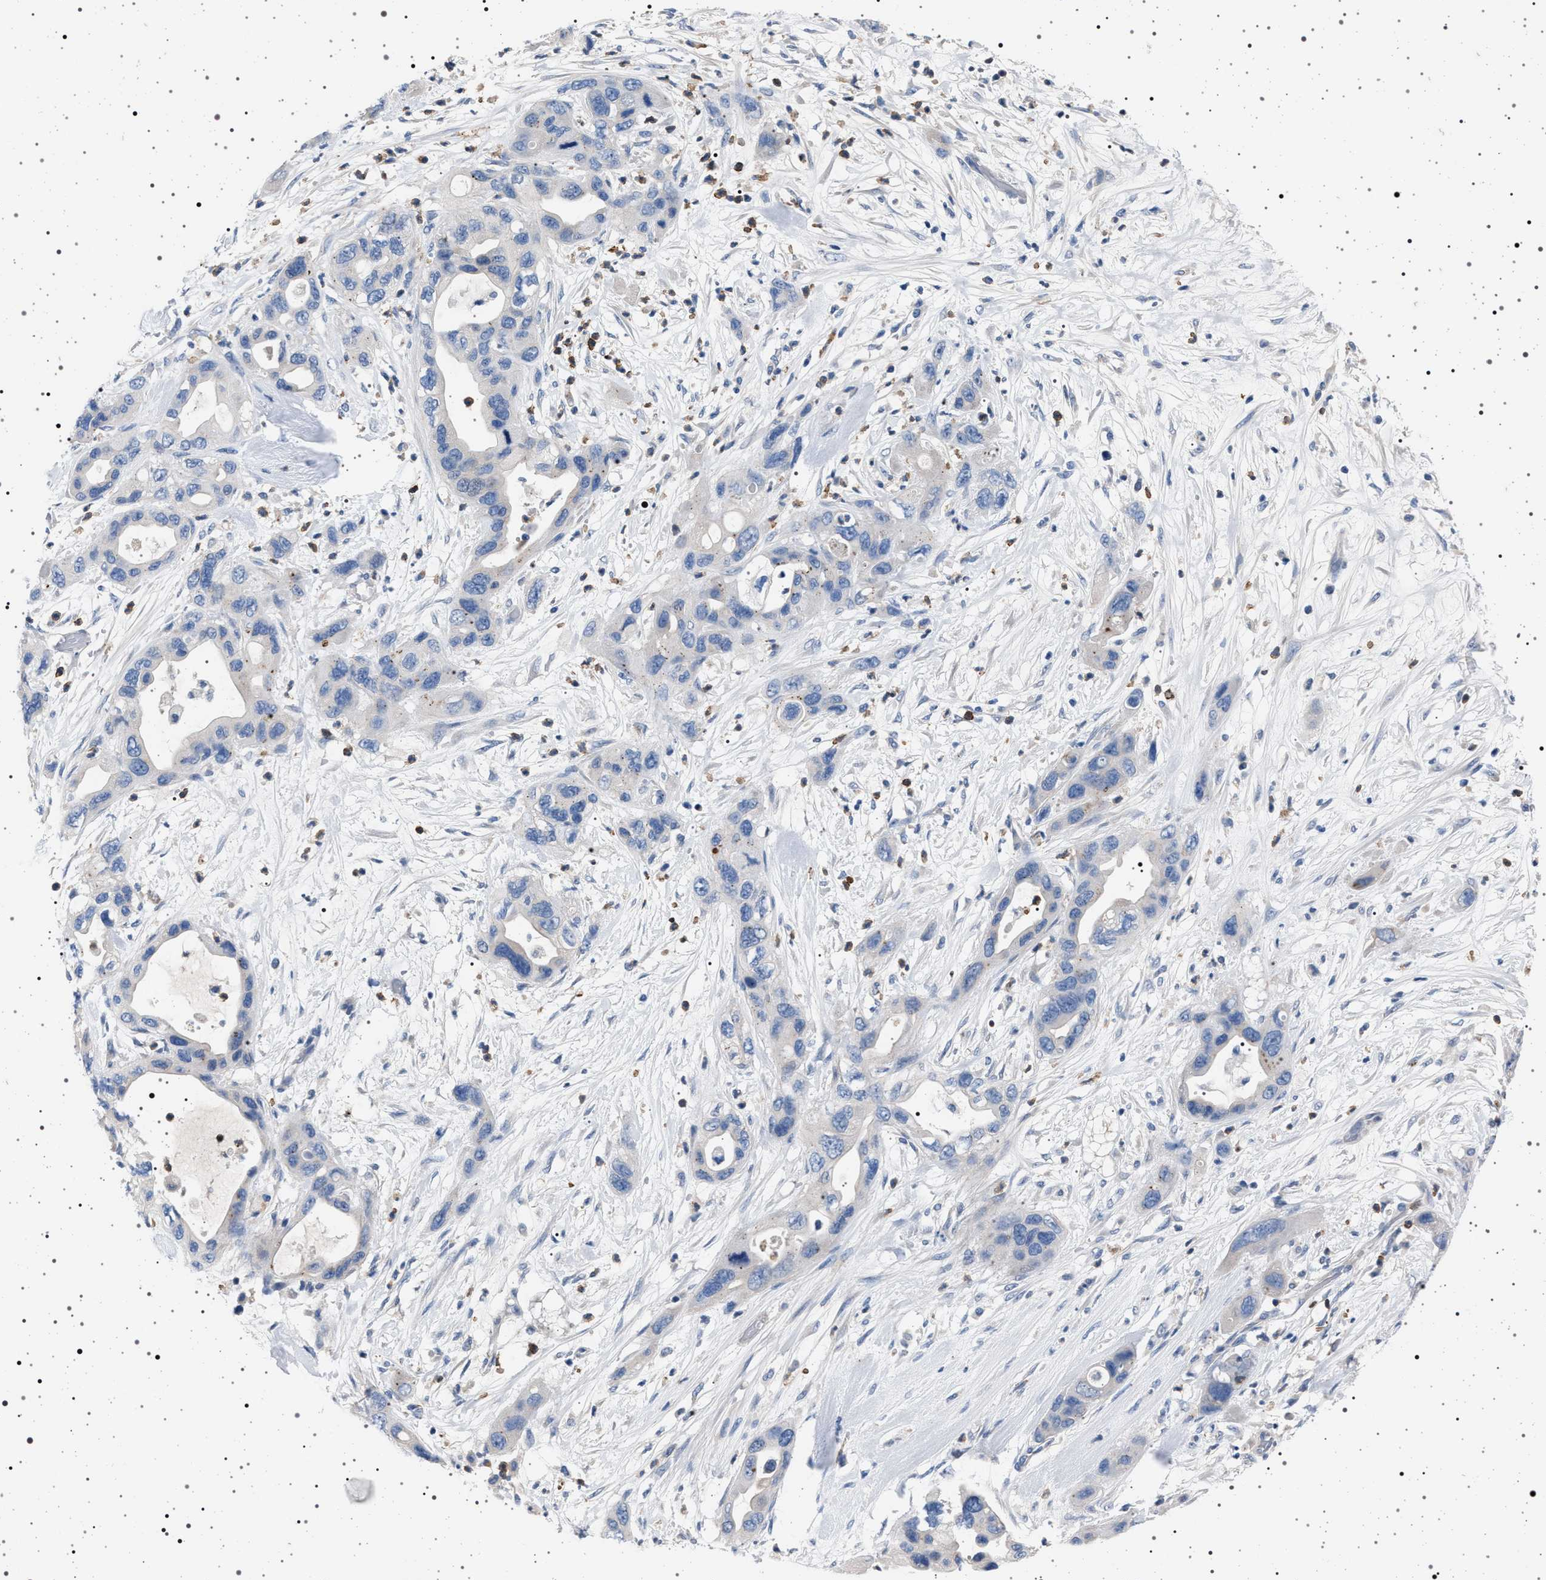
{"staining": {"intensity": "negative", "quantity": "none", "location": "none"}, "tissue": "pancreatic cancer", "cell_type": "Tumor cells", "image_type": "cancer", "snomed": [{"axis": "morphology", "description": "Adenocarcinoma, NOS"}, {"axis": "topography", "description": "Pancreas"}], "caption": "High magnification brightfield microscopy of pancreatic cancer stained with DAB (3,3'-diaminobenzidine) (brown) and counterstained with hematoxylin (blue): tumor cells show no significant staining.", "gene": "NAT9", "patient": {"sex": "female", "age": 71}}